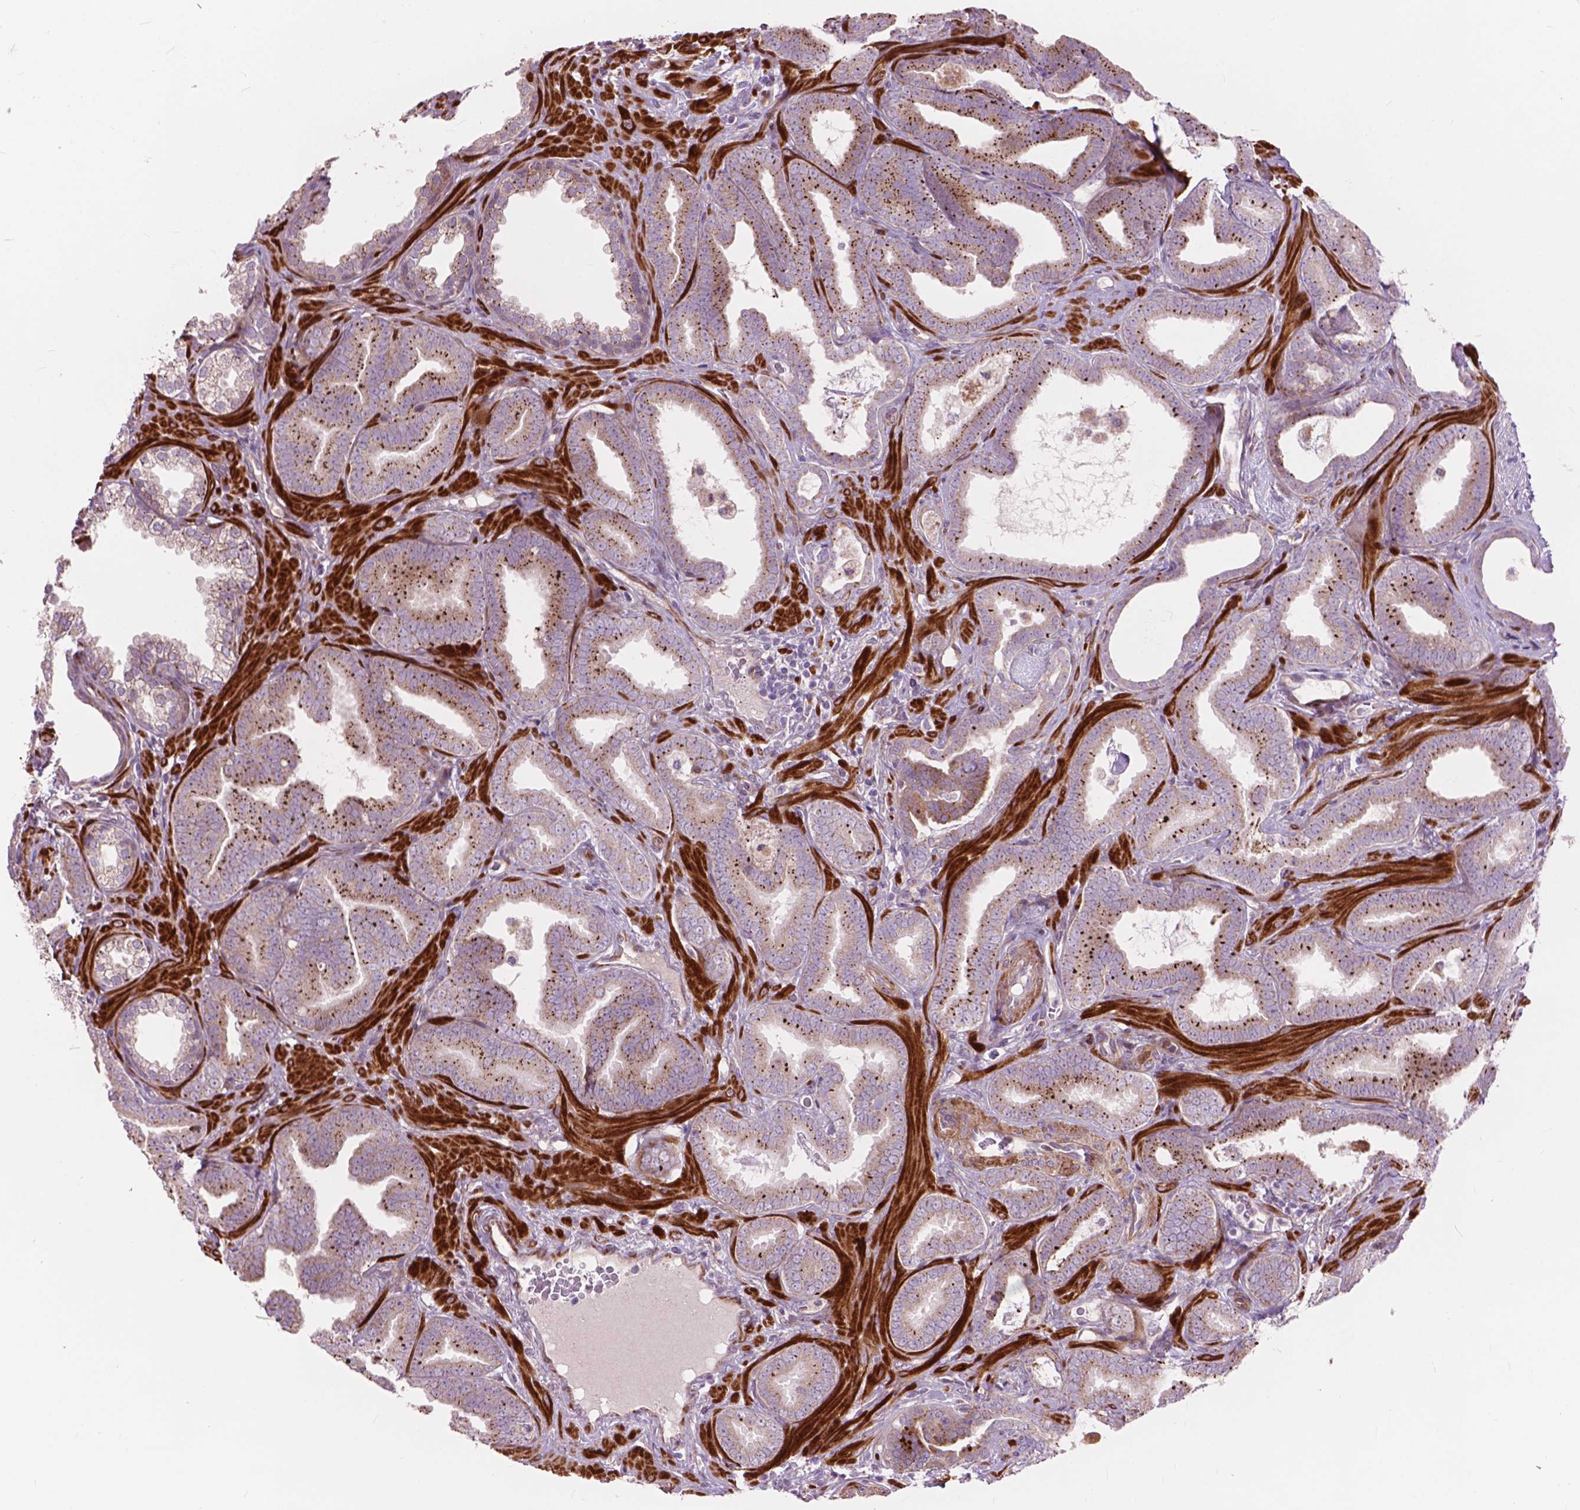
{"staining": {"intensity": "strong", "quantity": "25%-75%", "location": "cytoplasmic/membranous"}, "tissue": "prostate cancer", "cell_type": "Tumor cells", "image_type": "cancer", "snomed": [{"axis": "morphology", "description": "Adenocarcinoma, Low grade"}, {"axis": "topography", "description": "Prostate"}], "caption": "The immunohistochemical stain labels strong cytoplasmic/membranous expression in tumor cells of prostate adenocarcinoma (low-grade) tissue. (IHC, brightfield microscopy, high magnification).", "gene": "MORN1", "patient": {"sex": "male", "age": 63}}